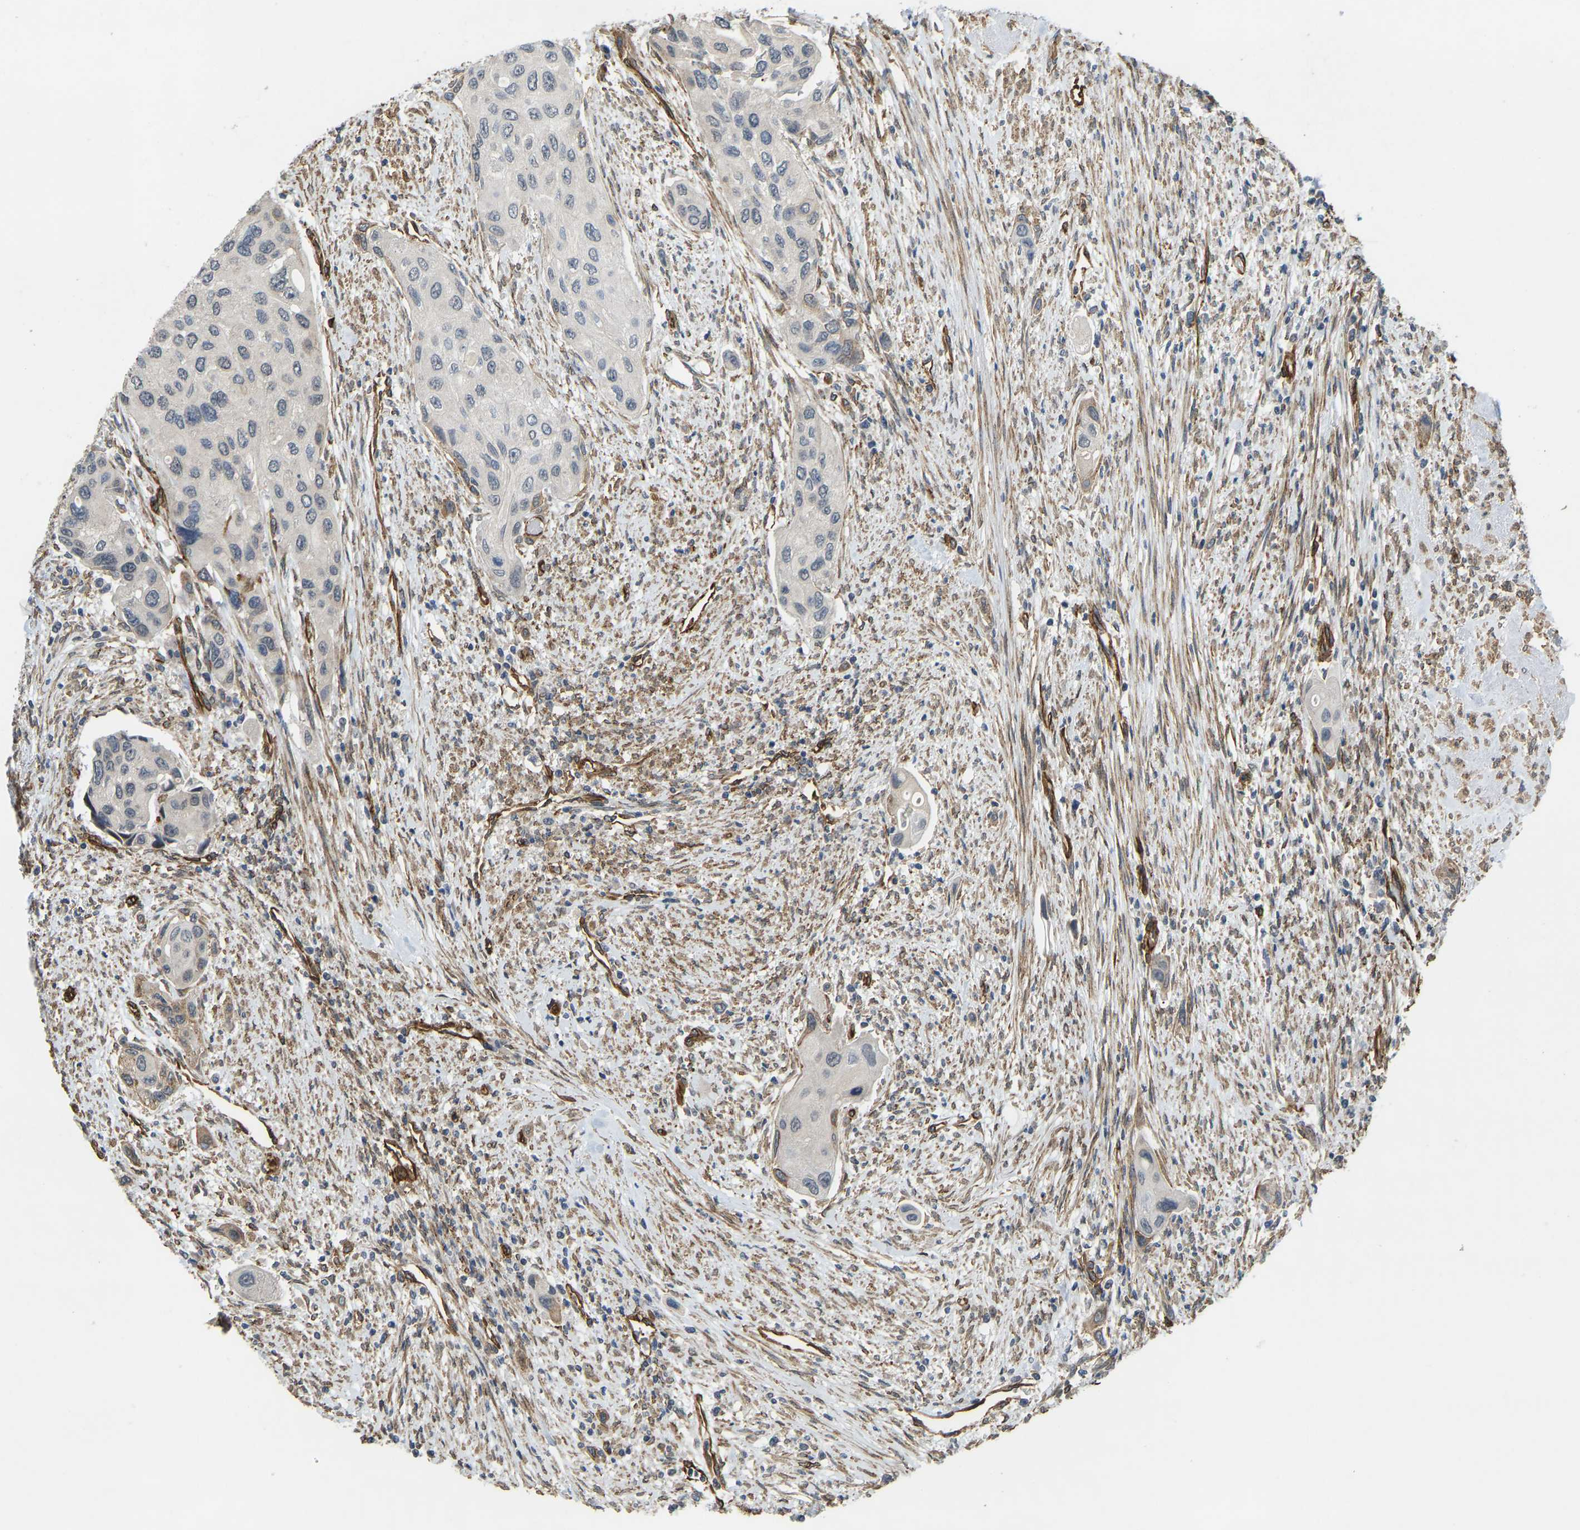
{"staining": {"intensity": "weak", "quantity": "<25%", "location": "cytoplasmic/membranous"}, "tissue": "urothelial cancer", "cell_type": "Tumor cells", "image_type": "cancer", "snomed": [{"axis": "morphology", "description": "Urothelial carcinoma, High grade"}, {"axis": "topography", "description": "Urinary bladder"}], "caption": "Immunohistochemical staining of human high-grade urothelial carcinoma displays no significant positivity in tumor cells. (Stains: DAB (3,3'-diaminobenzidine) IHC with hematoxylin counter stain, Microscopy: brightfield microscopy at high magnification).", "gene": "NMB", "patient": {"sex": "female", "age": 56}}